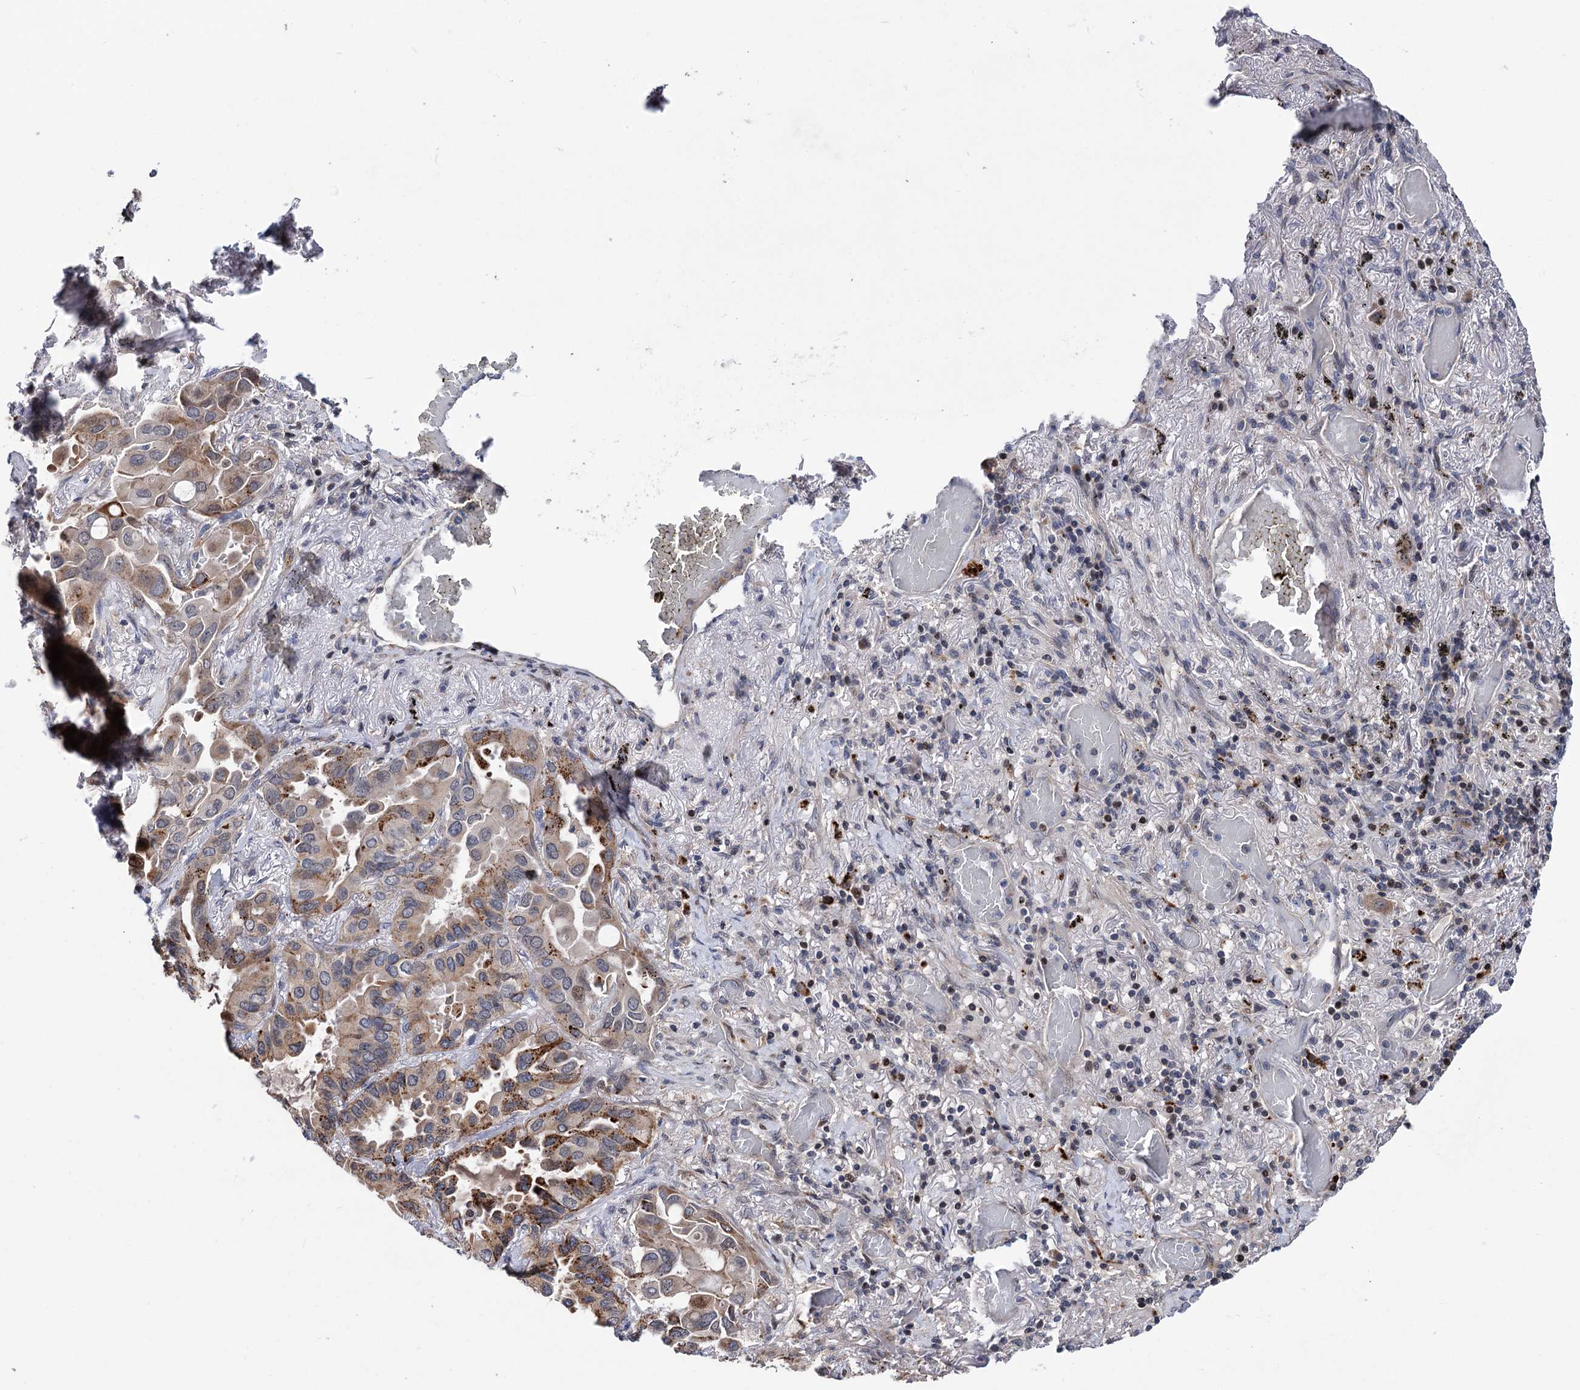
{"staining": {"intensity": "moderate", "quantity": "<25%", "location": "cytoplasmic/membranous"}, "tissue": "lung cancer", "cell_type": "Tumor cells", "image_type": "cancer", "snomed": [{"axis": "morphology", "description": "Adenocarcinoma, NOS"}, {"axis": "topography", "description": "Lung"}], "caption": "There is low levels of moderate cytoplasmic/membranous expression in tumor cells of lung cancer (adenocarcinoma), as demonstrated by immunohistochemical staining (brown color).", "gene": "UBR1", "patient": {"sex": "male", "age": 64}}